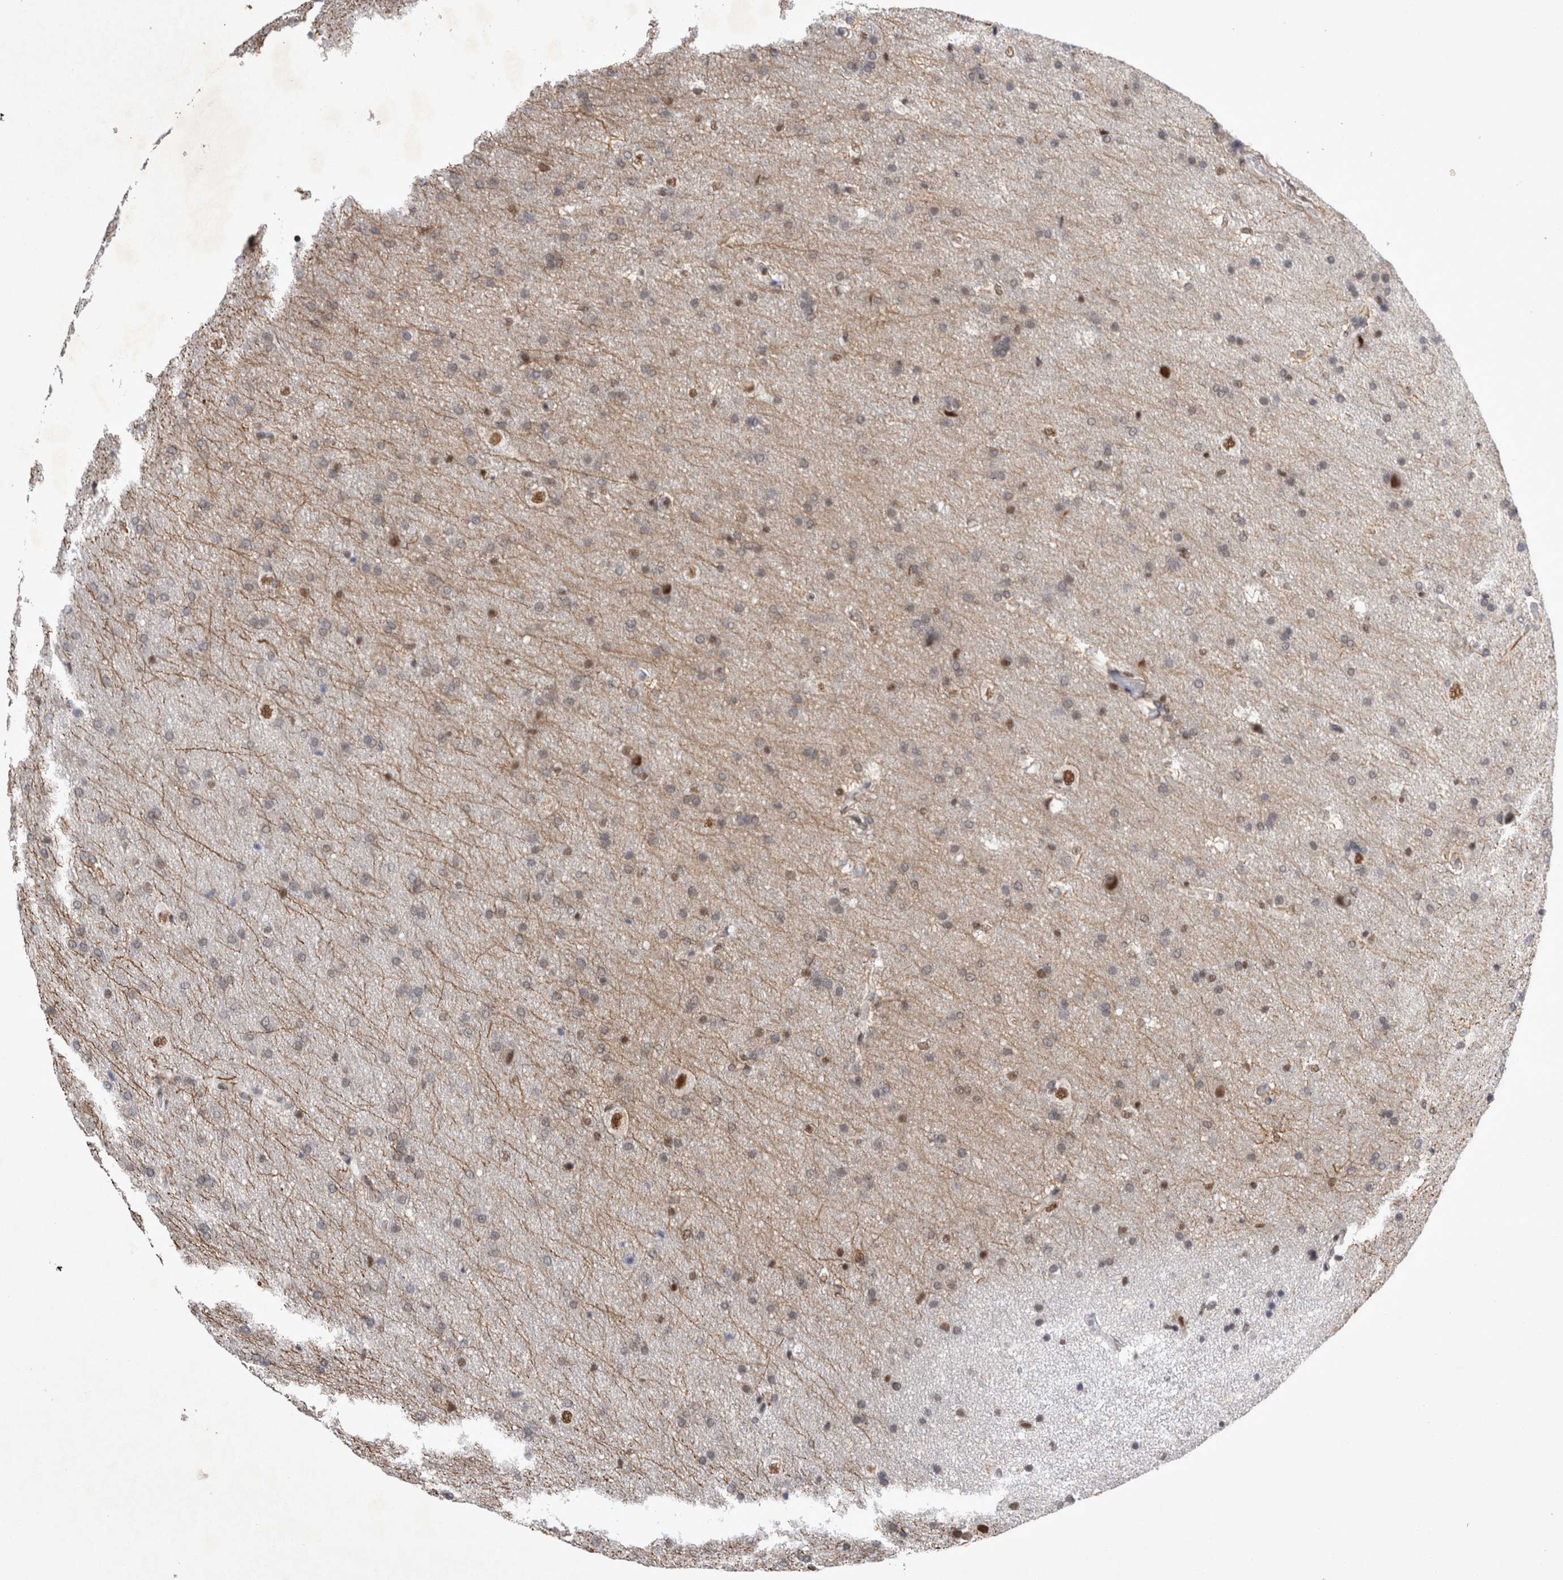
{"staining": {"intensity": "moderate", "quantity": "<25%", "location": "nuclear"}, "tissue": "glioma", "cell_type": "Tumor cells", "image_type": "cancer", "snomed": [{"axis": "morphology", "description": "Glioma, malignant, Low grade"}, {"axis": "topography", "description": "Brain"}], "caption": "A brown stain labels moderate nuclear expression of a protein in glioma tumor cells.", "gene": "RBM6", "patient": {"sex": "female", "age": 37}}